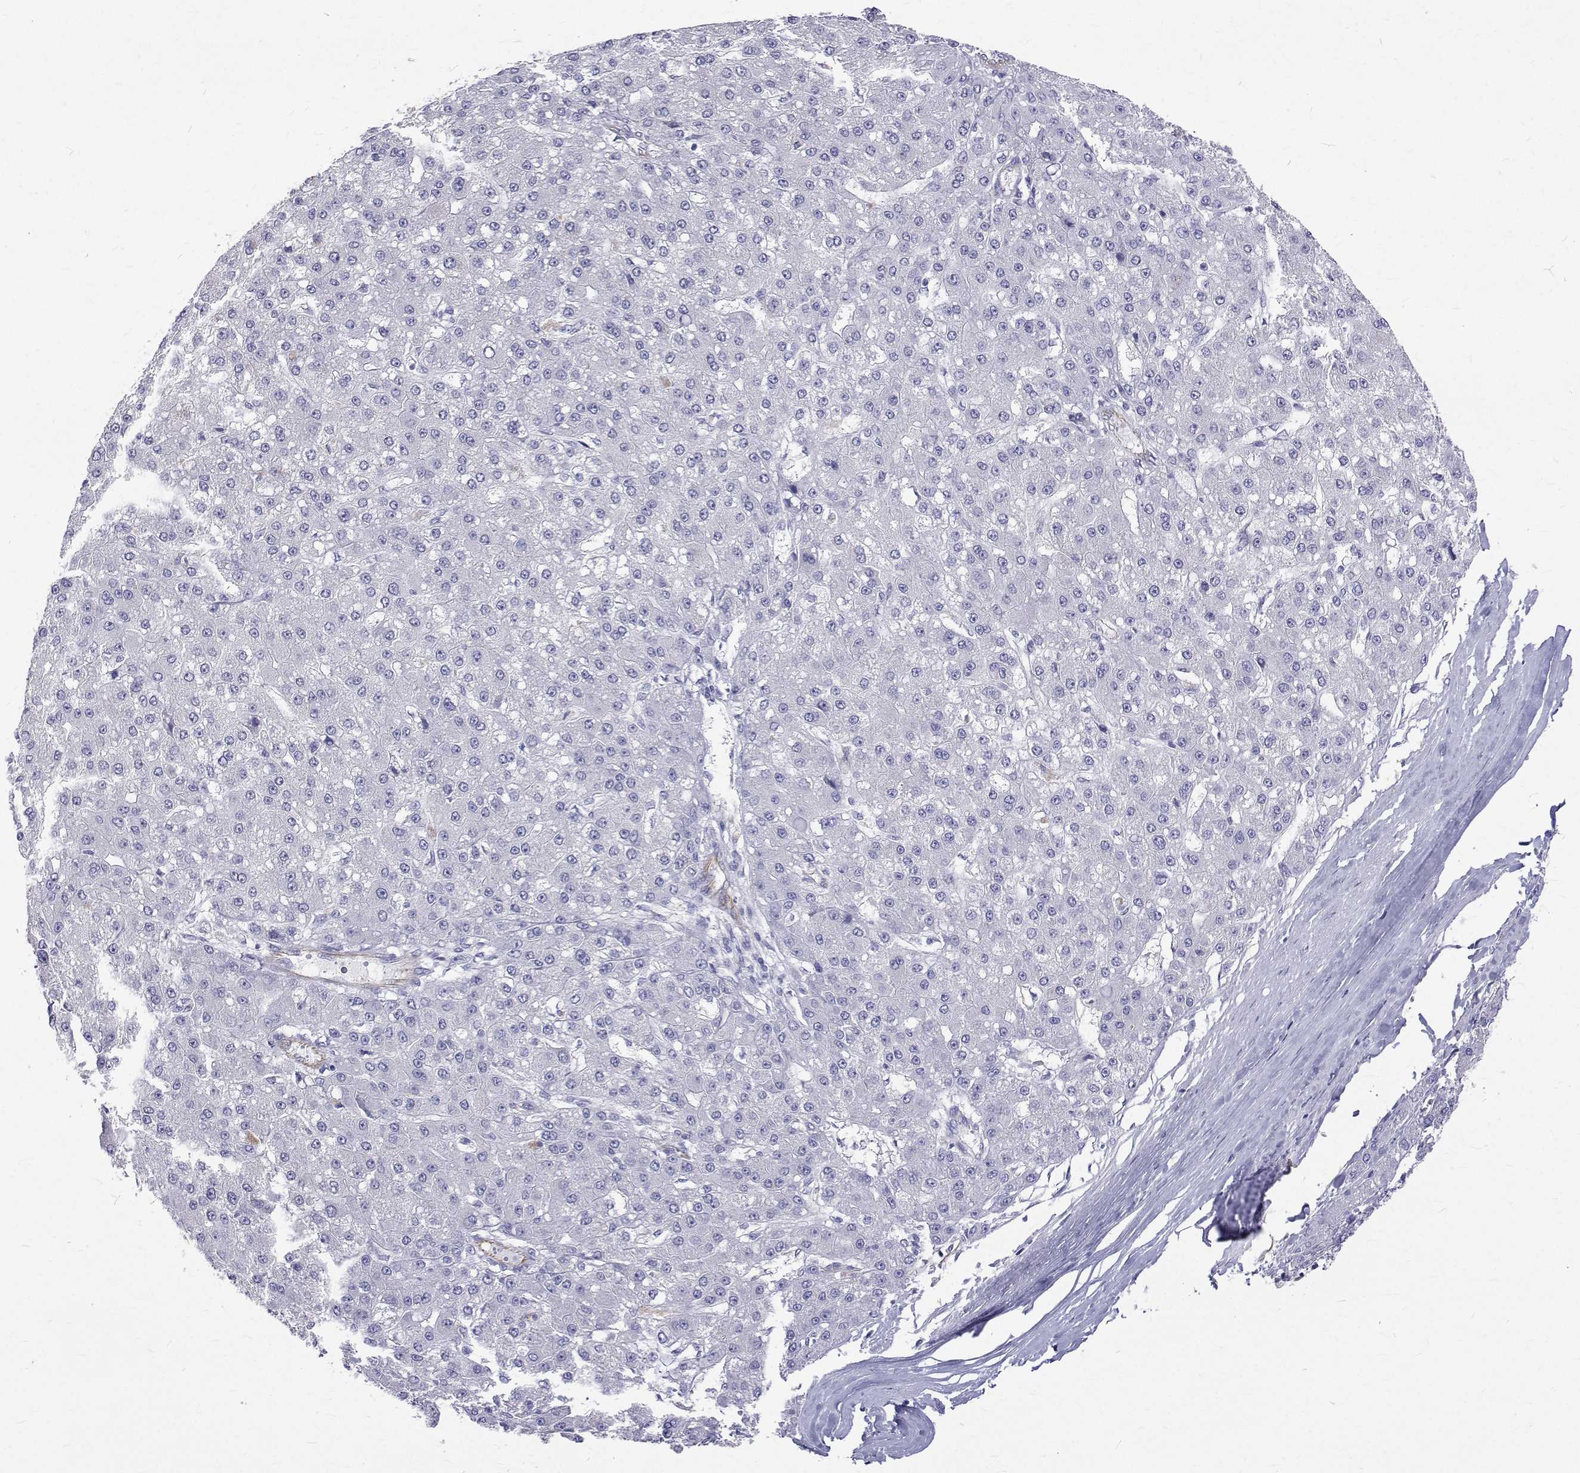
{"staining": {"intensity": "negative", "quantity": "none", "location": "none"}, "tissue": "liver cancer", "cell_type": "Tumor cells", "image_type": "cancer", "snomed": [{"axis": "morphology", "description": "Carcinoma, Hepatocellular, NOS"}, {"axis": "topography", "description": "Liver"}], "caption": "Liver cancer stained for a protein using IHC reveals no positivity tumor cells.", "gene": "OPRPN", "patient": {"sex": "male", "age": 67}}